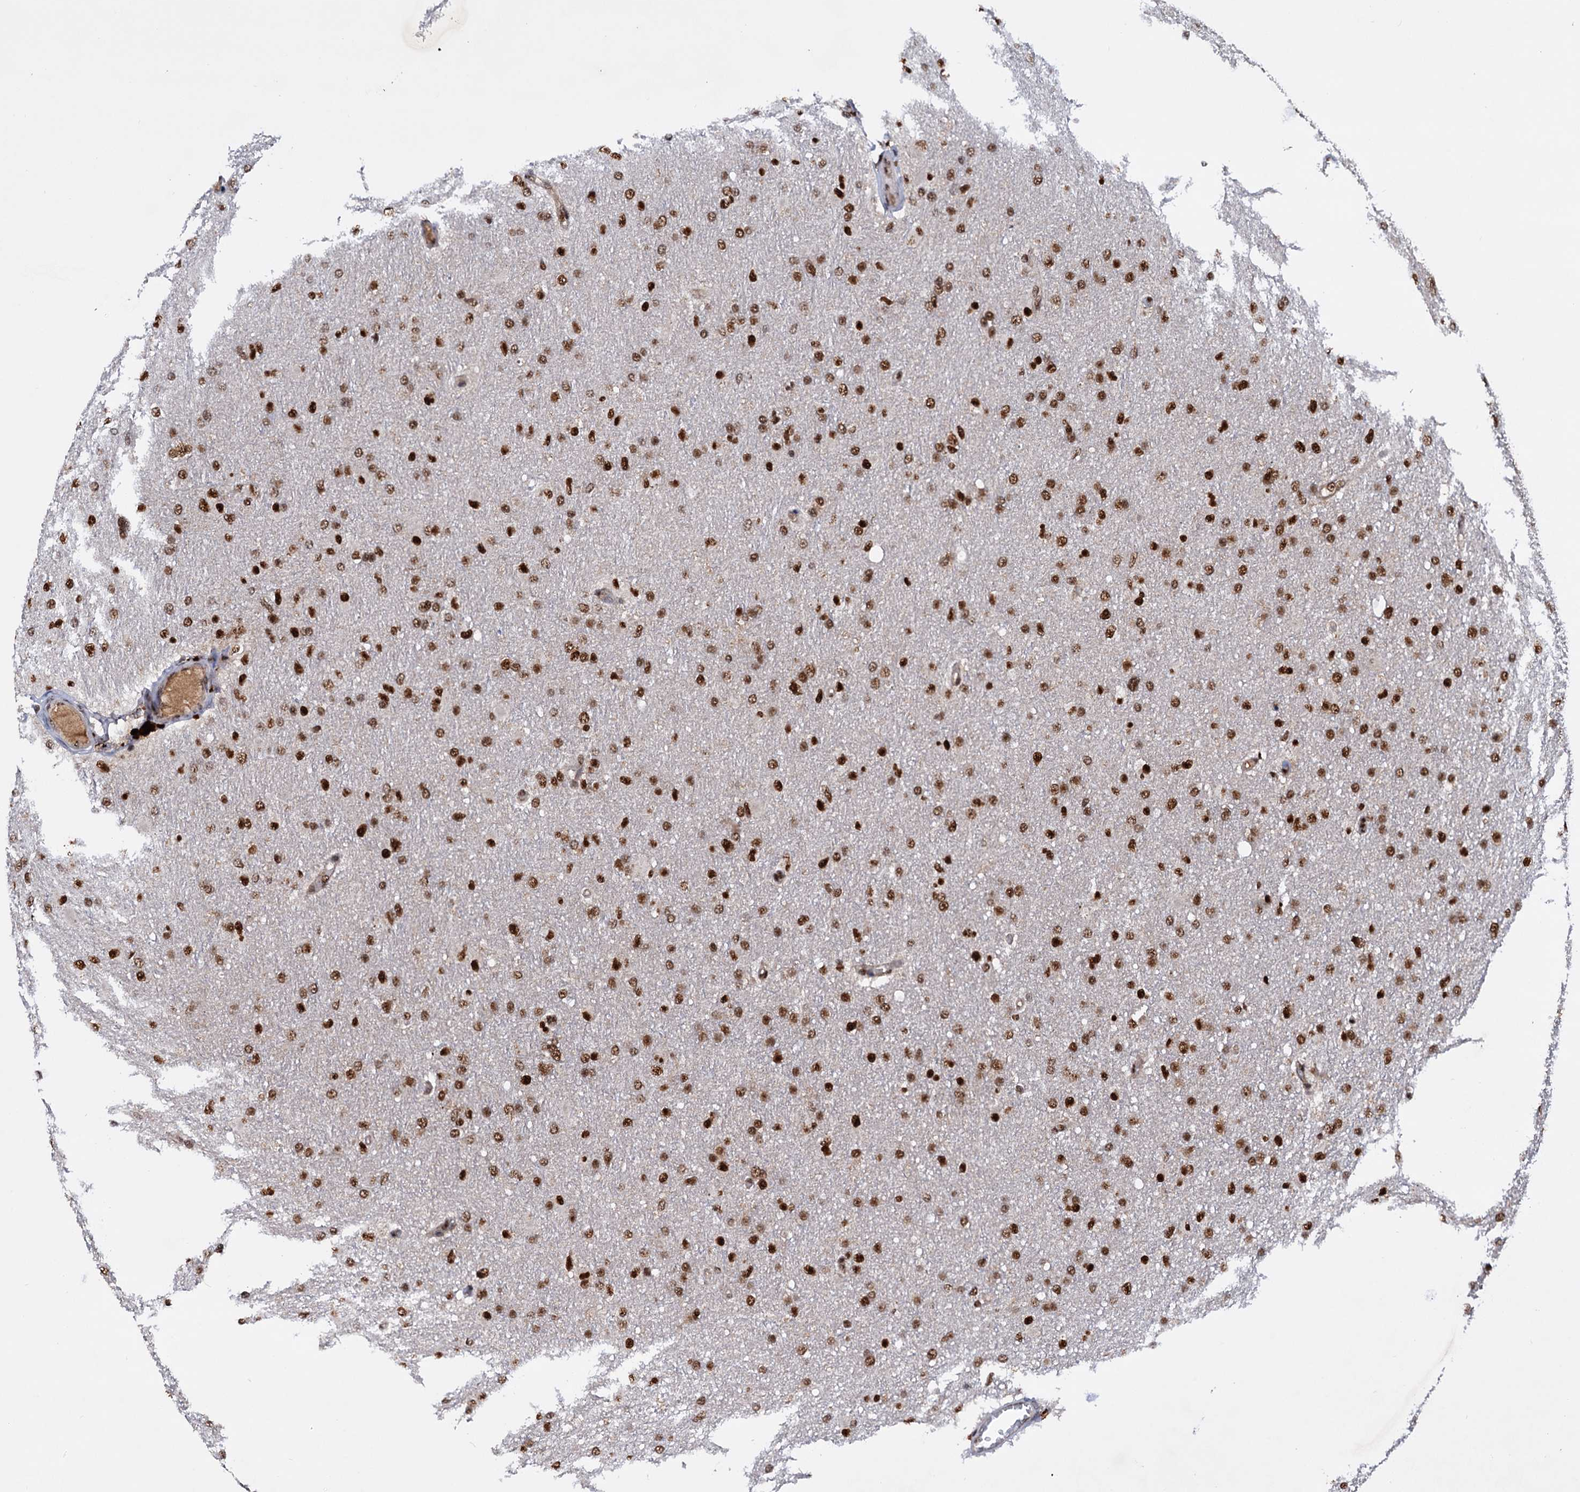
{"staining": {"intensity": "strong", "quantity": ">75%", "location": "nuclear"}, "tissue": "glioma", "cell_type": "Tumor cells", "image_type": "cancer", "snomed": [{"axis": "morphology", "description": "Glioma, malignant, High grade"}, {"axis": "topography", "description": "Cerebral cortex"}], "caption": "Protein analysis of malignant high-grade glioma tissue reveals strong nuclear expression in about >75% of tumor cells.", "gene": "TBC1D12", "patient": {"sex": "female", "age": 36}}